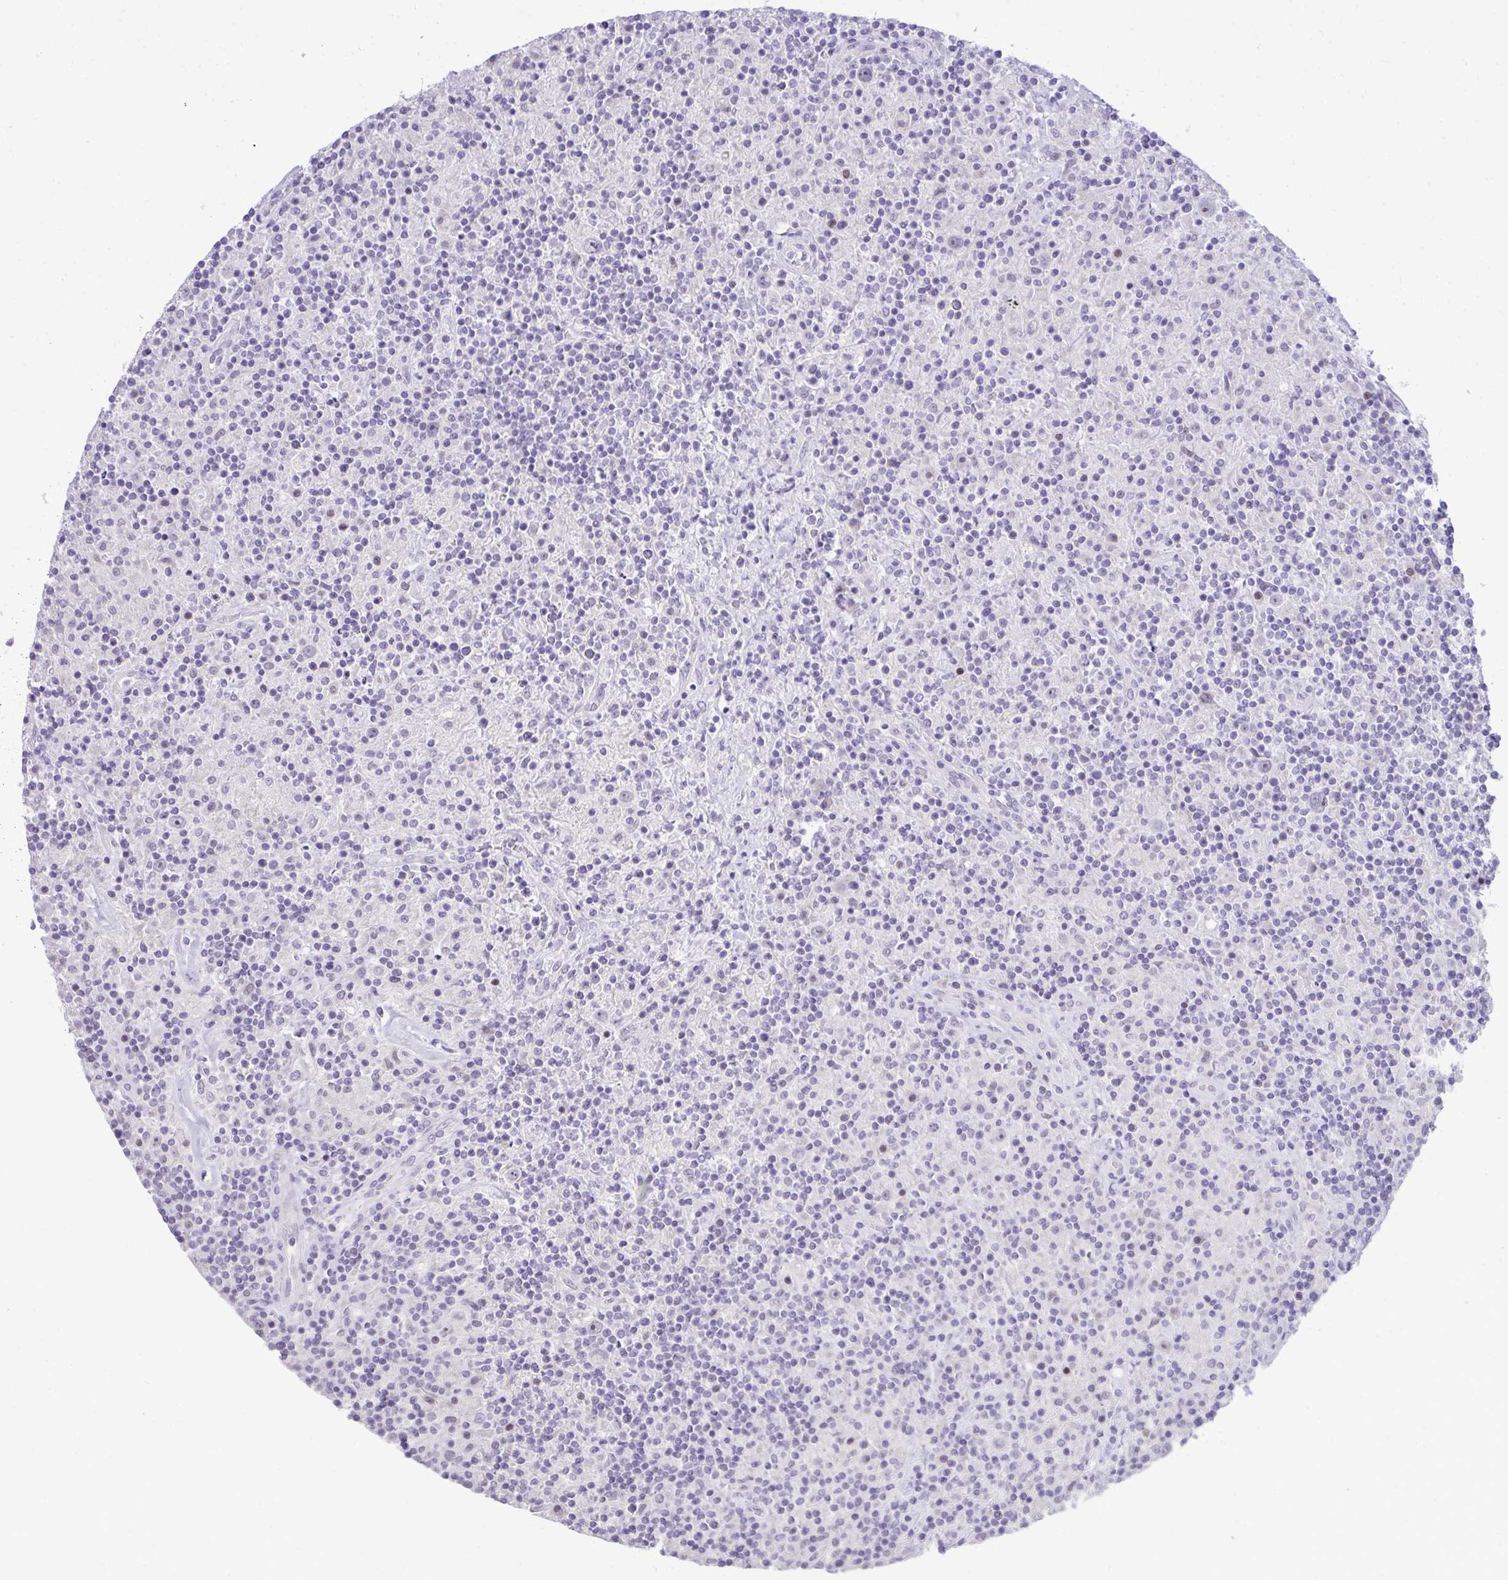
{"staining": {"intensity": "negative", "quantity": "none", "location": "none"}, "tissue": "lymphoma", "cell_type": "Tumor cells", "image_type": "cancer", "snomed": [{"axis": "morphology", "description": "Hodgkin's disease, NOS"}, {"axis": "topography", "description": "Lymph node"}], "caption": "Immunohistochemistry (IHC) histopathology image of neoplastic tissue: lymphoma stained with DAB demonstrates no significant protein expression in tumor cells. (Stains: DAB immunohistochemistry (IHC) with hematoxylin counter stain, Microscopy: brightfield microscopy at high magnification).", "gene": "EID3", "patient": {"sex": "male", "age": 70}}